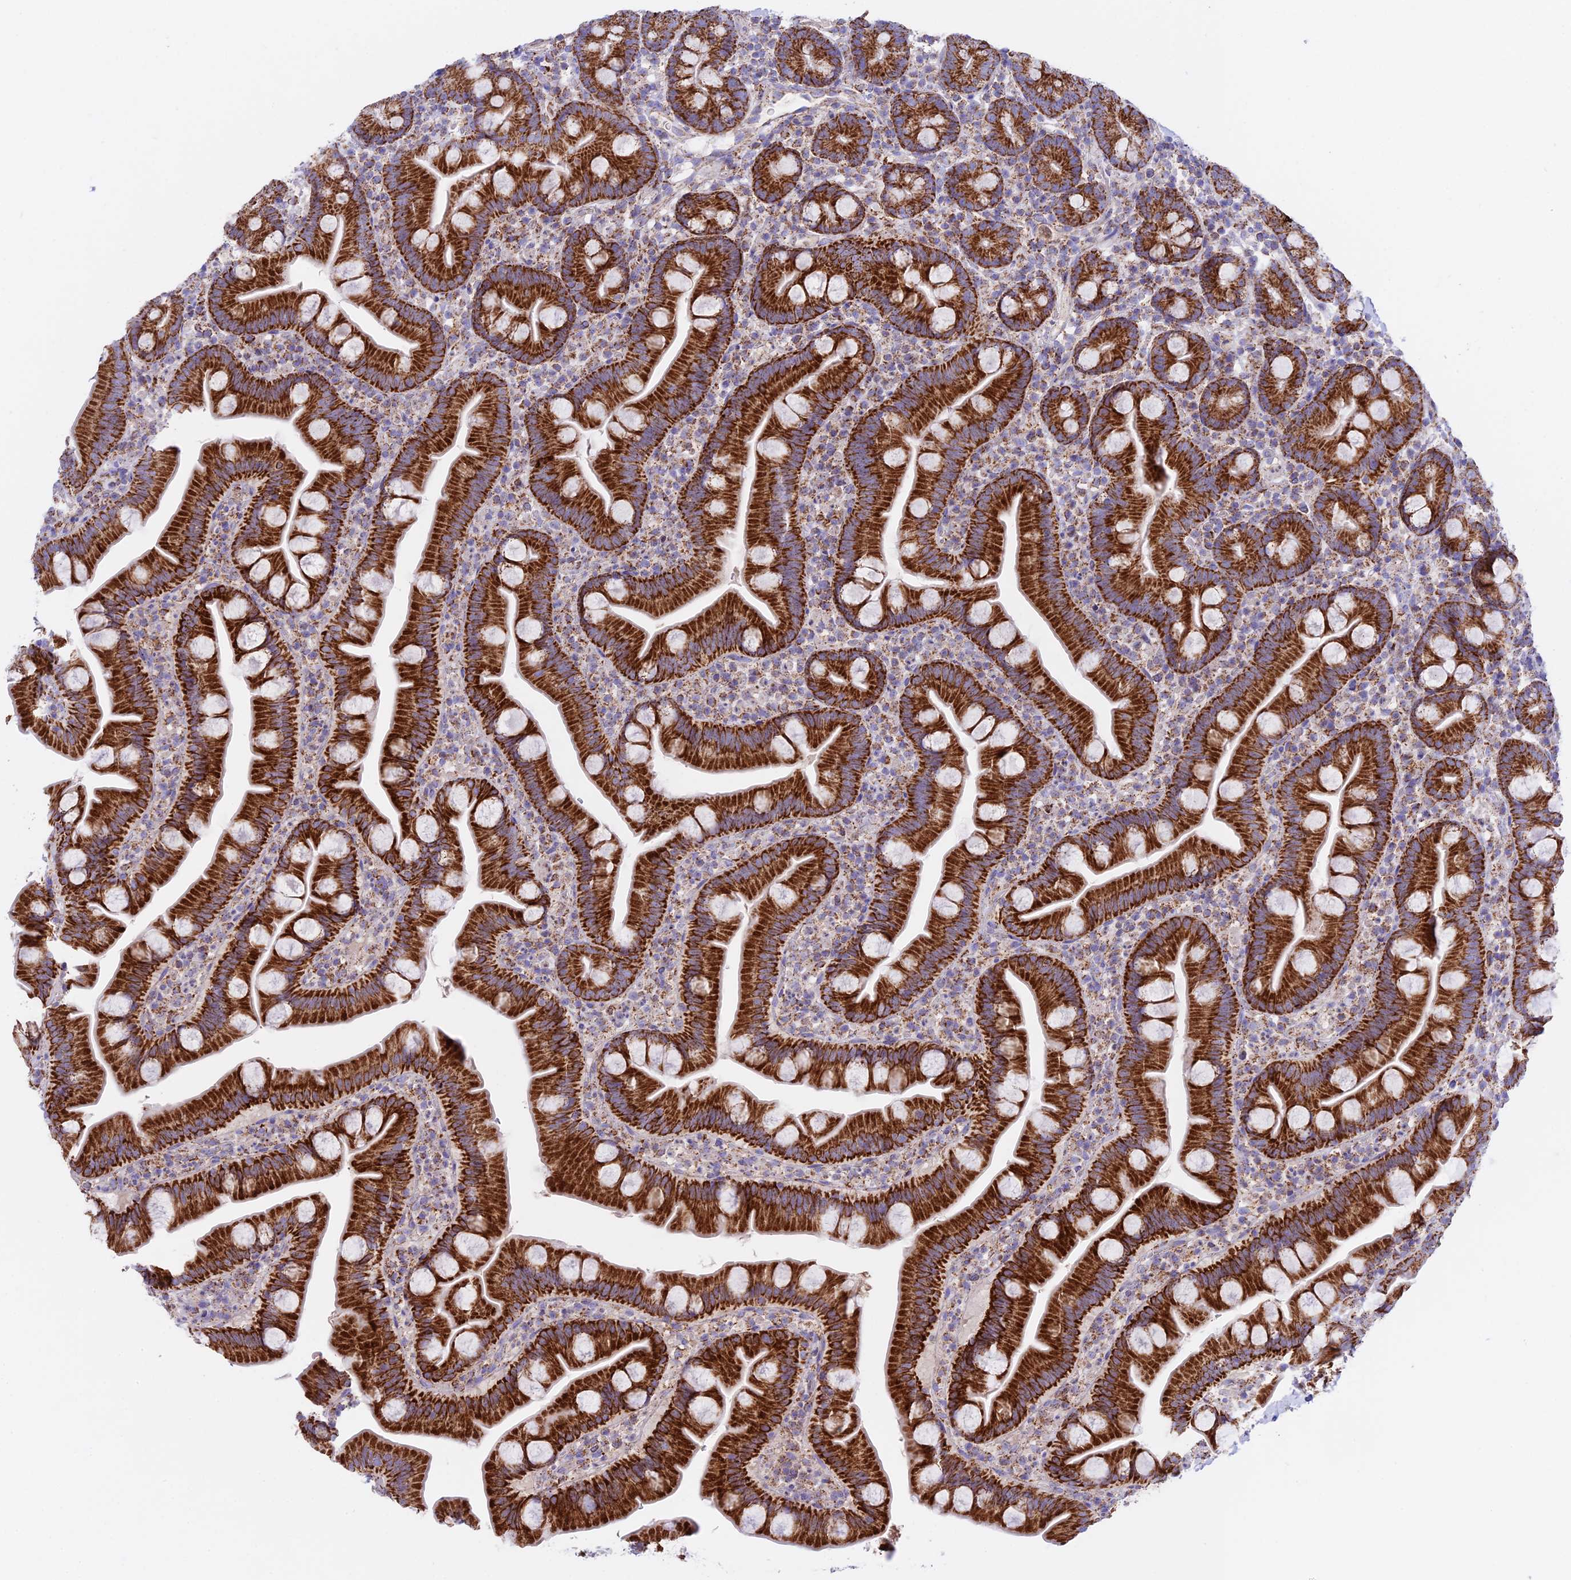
{"staining": {"intensity": "strong", "quantity": ">75%", "location": "cytoplasmic/membranous"}, "tissue": "small intestine", "cell_type": "Glandular cells", "image_type": "normal", "snomed": [{"axis": "morphology", "description": "Normal tissue, NOS"}, {"axis": "topography", "description": "Small intestine"}], "caption": "High-magnification brightfield microscopy of normal small intestine stained with DAB (brown) and counterstained with hematoxylin (blue). glandular cells exhibit strong cytoplasmic/membranous positivity is present in about>75% of cells.", "gene": "HSDL2", "patient": {"sex": "female", "age": 68}}